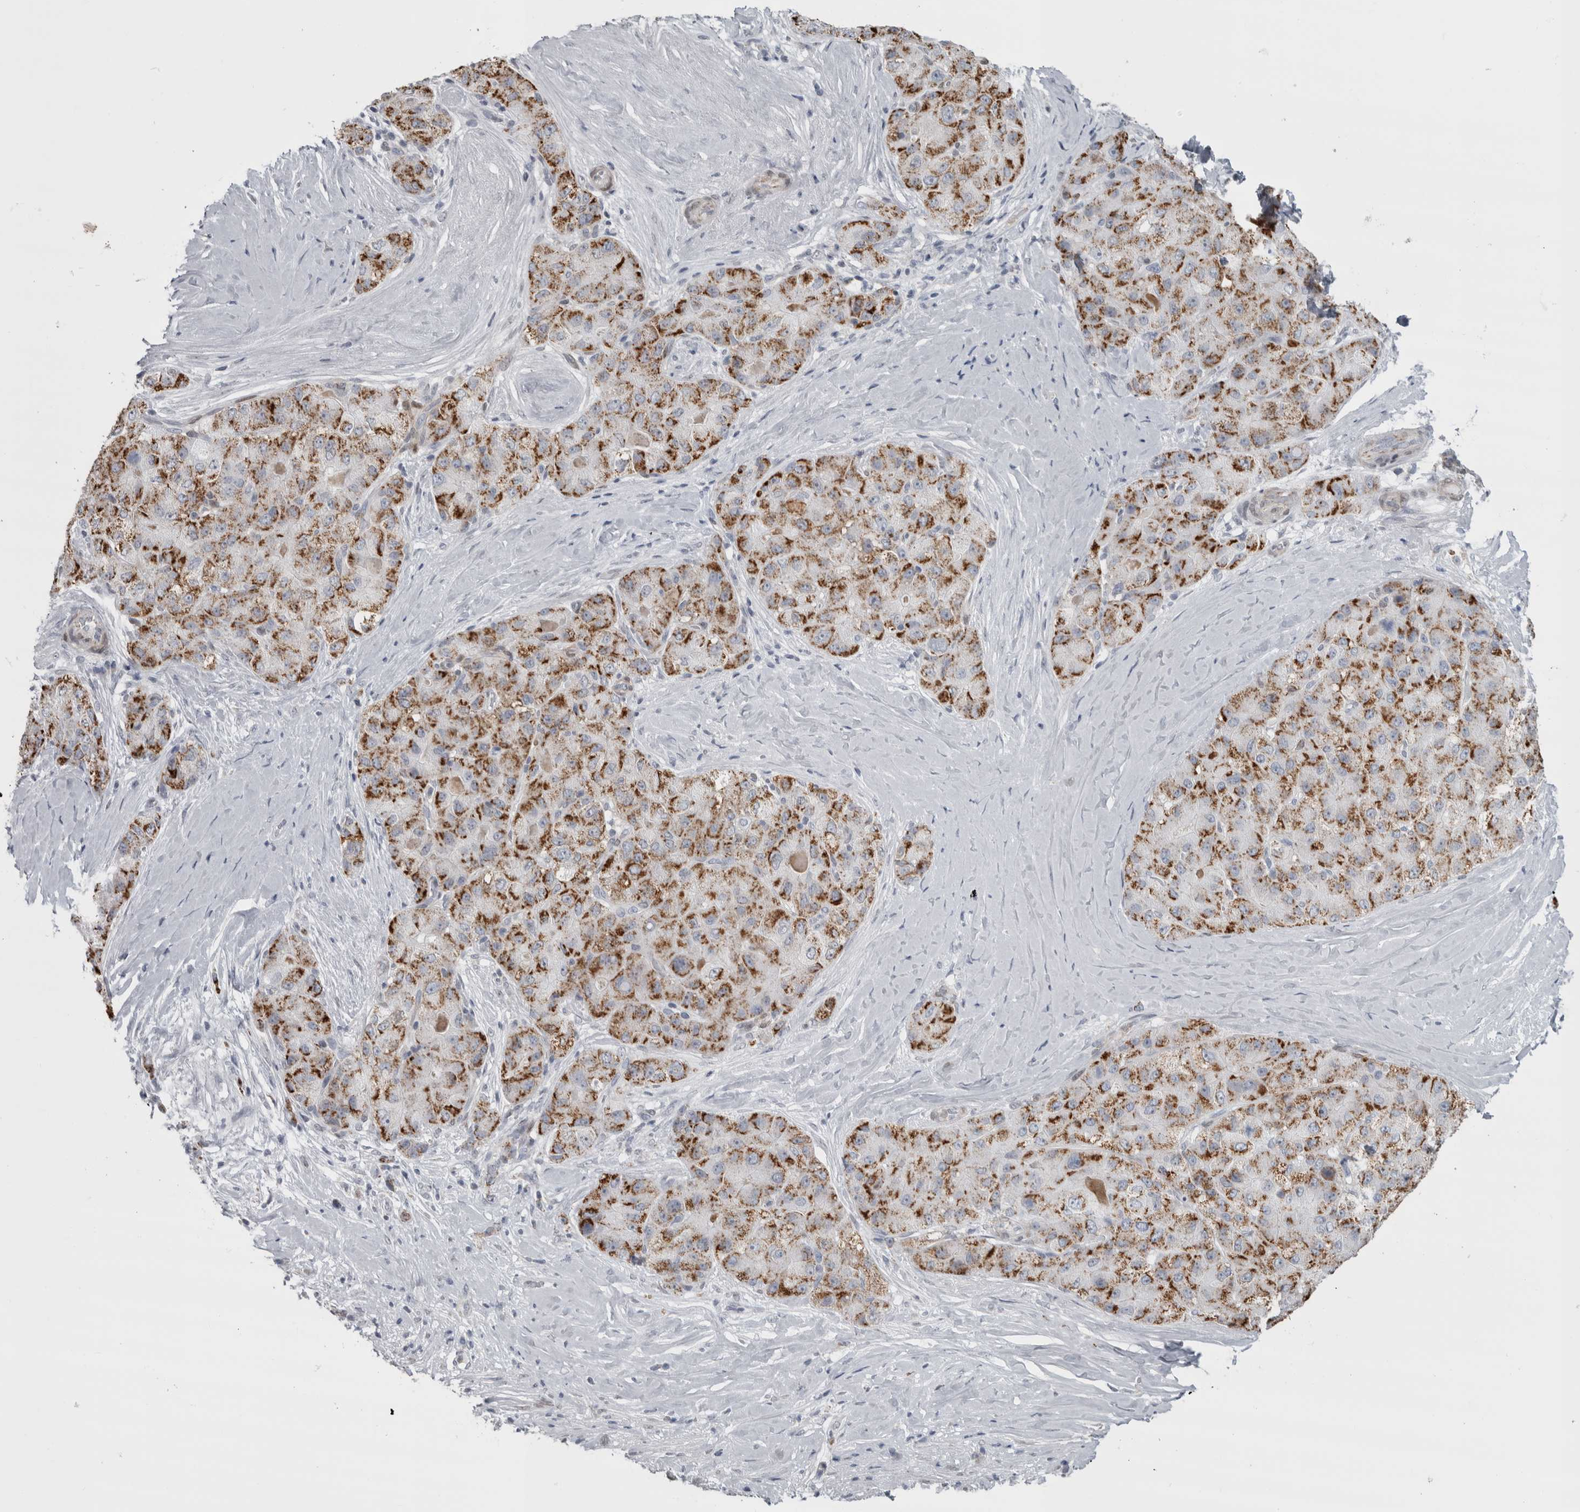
{"staining": {"intensity": "moderate", "quantity": ">75%", "location": "cytoplasmic/membranous"}, "tissue": "liver cancer", "cell_type": "Tumor cells", "image_type": "cancer", "snomed": [{"axis": "morphology", "description": "Carcinoma, Hepatocellular, NOS"}, {"axis": "topography", "description": "Liver"}], "caption": "Liver cancer stained with a protein marker demonstrates moderate staining in tumor cells.", "gene": "PLIN1", "patient": {"sex": "male", "age": 80}}